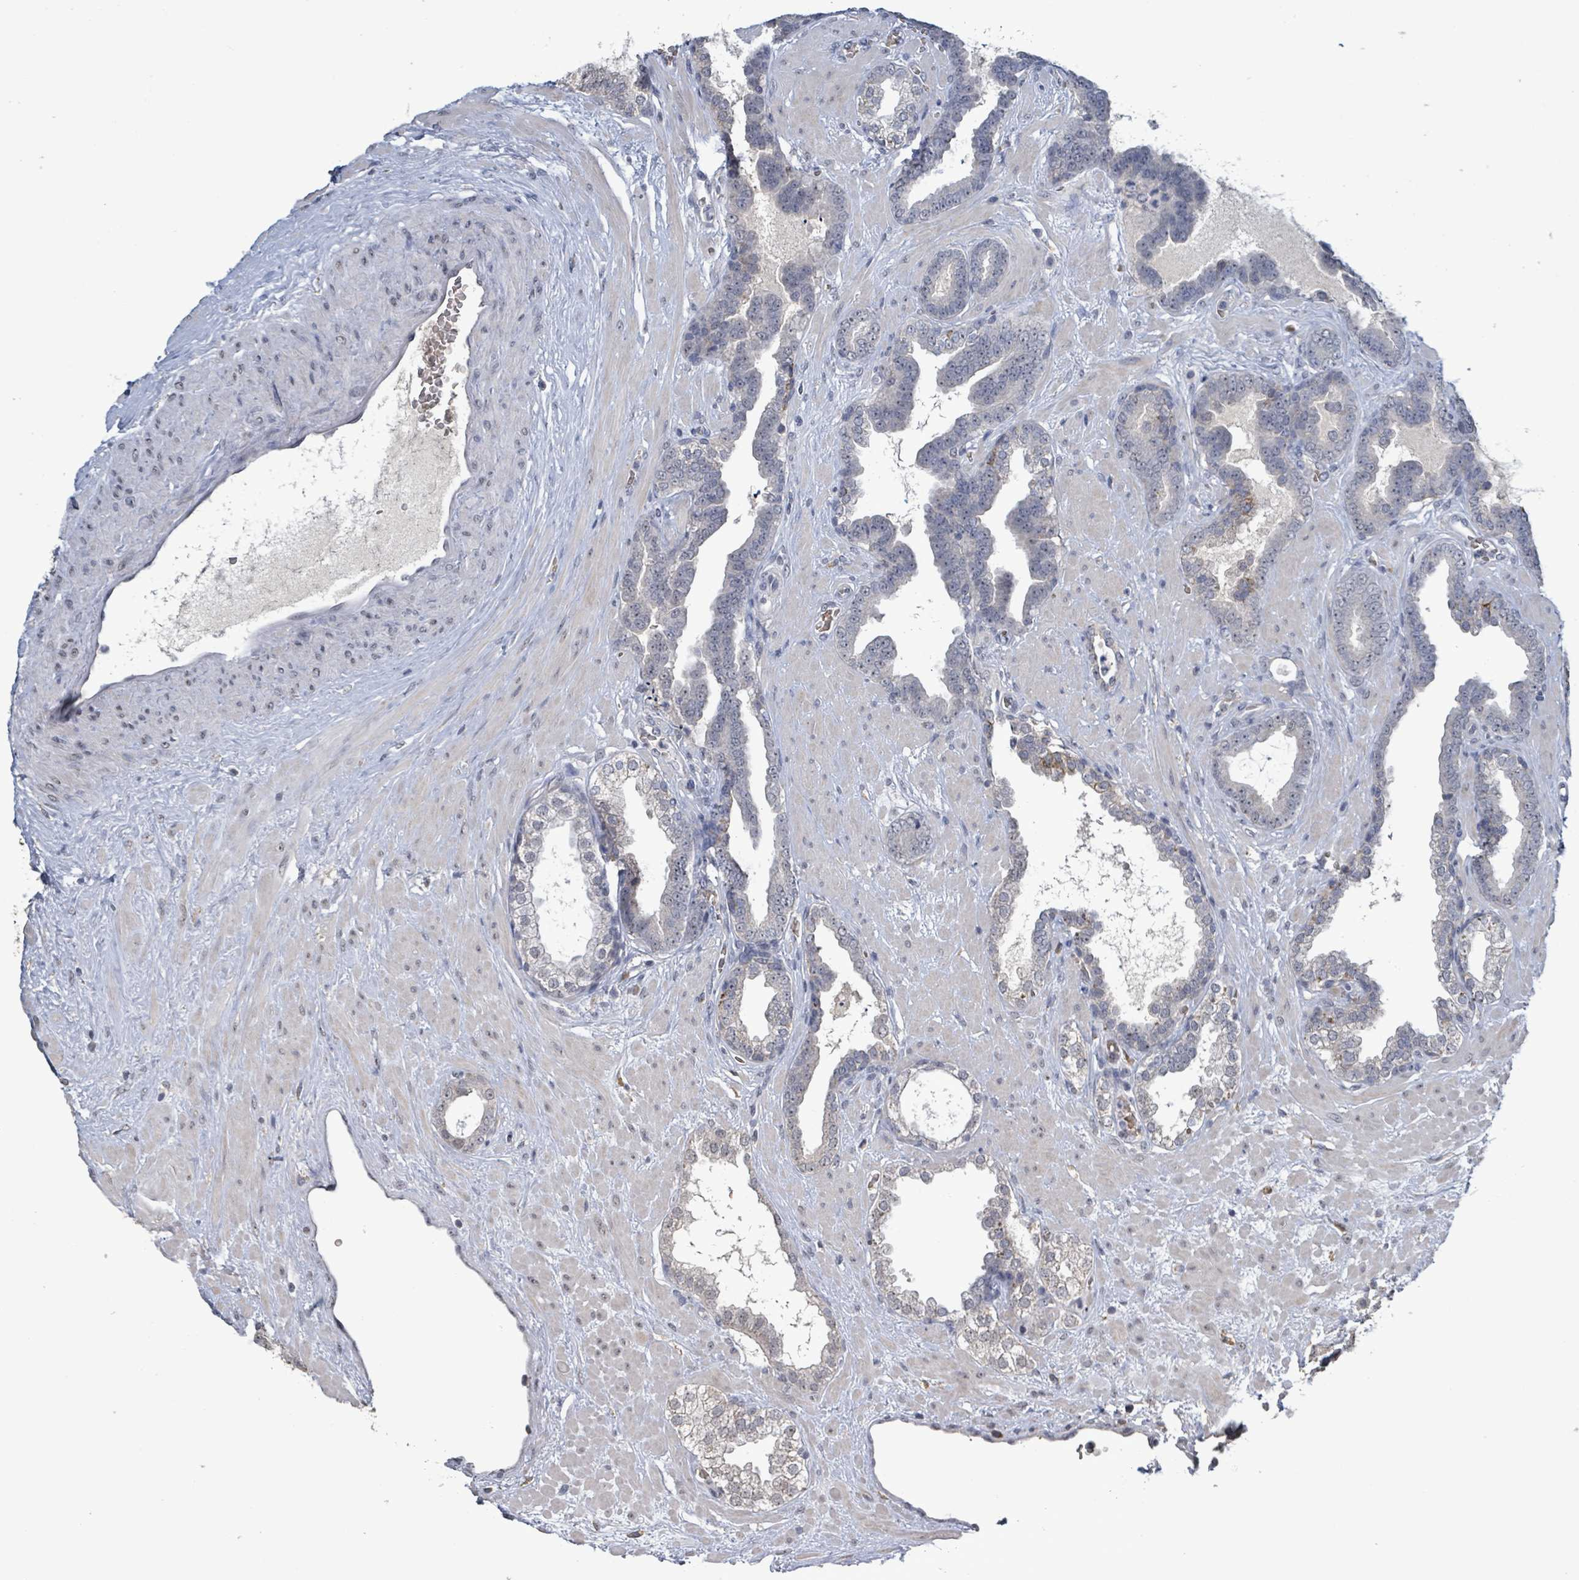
{"staining": {"intensity": "moderate", "quantity": "<25%", "location": "cytoplasmic/membranous"}, "tissue": "prostate cancer", "cell_type": "Tumor cells", "image_type": "cancer", "snomed": [{"axis": "morphology", "description": "Adenocarcinoma, Low grade"}, {"axis": "topography", "description": "Prostate"}], "caption": "Prostate cancer stained for a protein demonstrates moderate cytoplasmic/membranous positivity in tumor cells. Using DAB (brown) and hematoxylin (blue) stains, captured at high magnification using brightfield microscopy.", "gene": "SEBOX", "patient": {"sex": "male", "age": 63}}